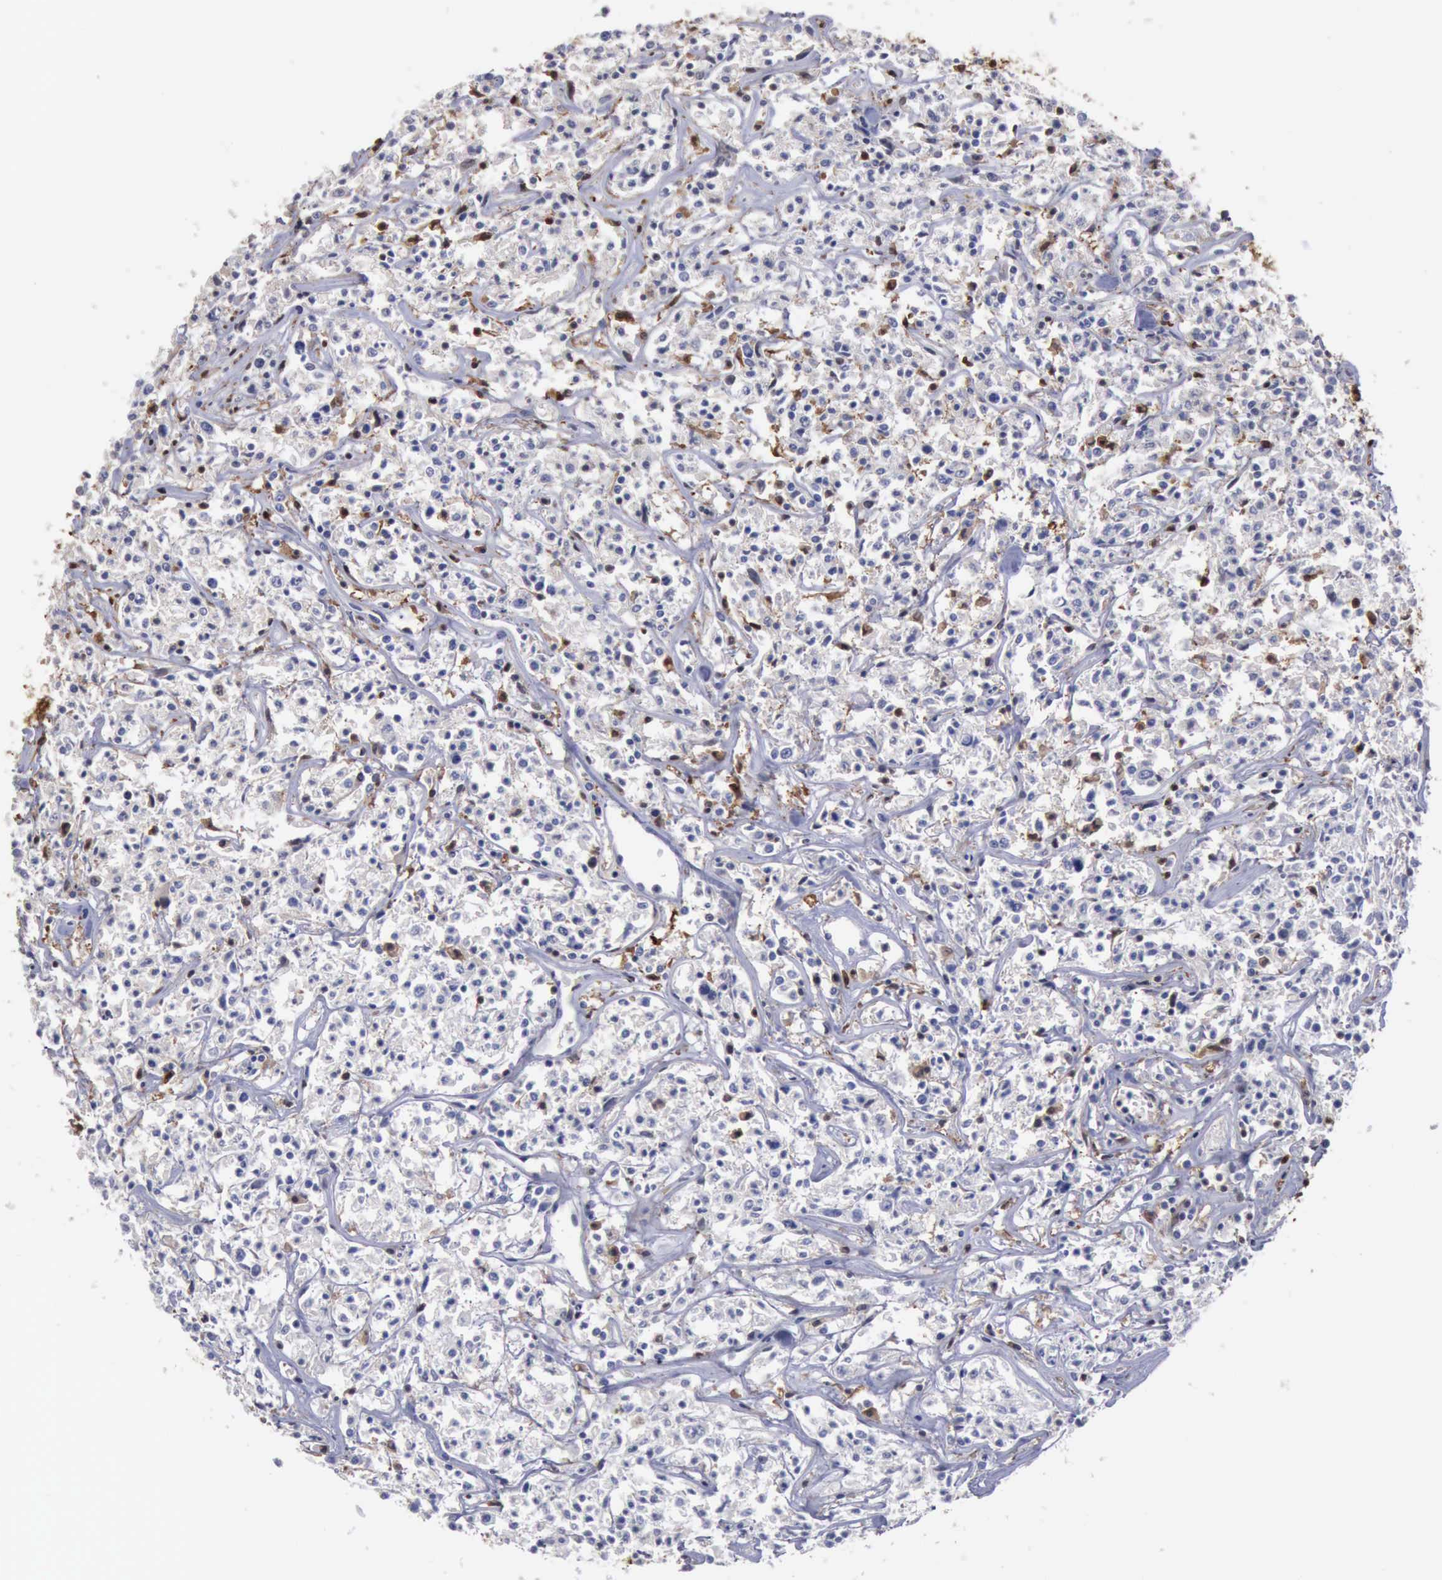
{"staining": {"intensity": "strong", "quantity": "<25%", "location": "nuclear"}, "tissue": "lymphoma", "cell_type": "Tumor cells", "image_type": "cancer", "snomed": [{"axis": "morphology", "description": "Malignant lymphoma, non-Hodgkin's type, Low grade"}, {"axis": "topography", "description": "Small intestine"}], "caption": "A histopathology image showing strong nuclear expression in about <25% of tumor cells in lymphoma, as visualized by brown immunohistochemical staining.", "gene": "STAT1", "patient": {"sex": "female", "age": 59}}